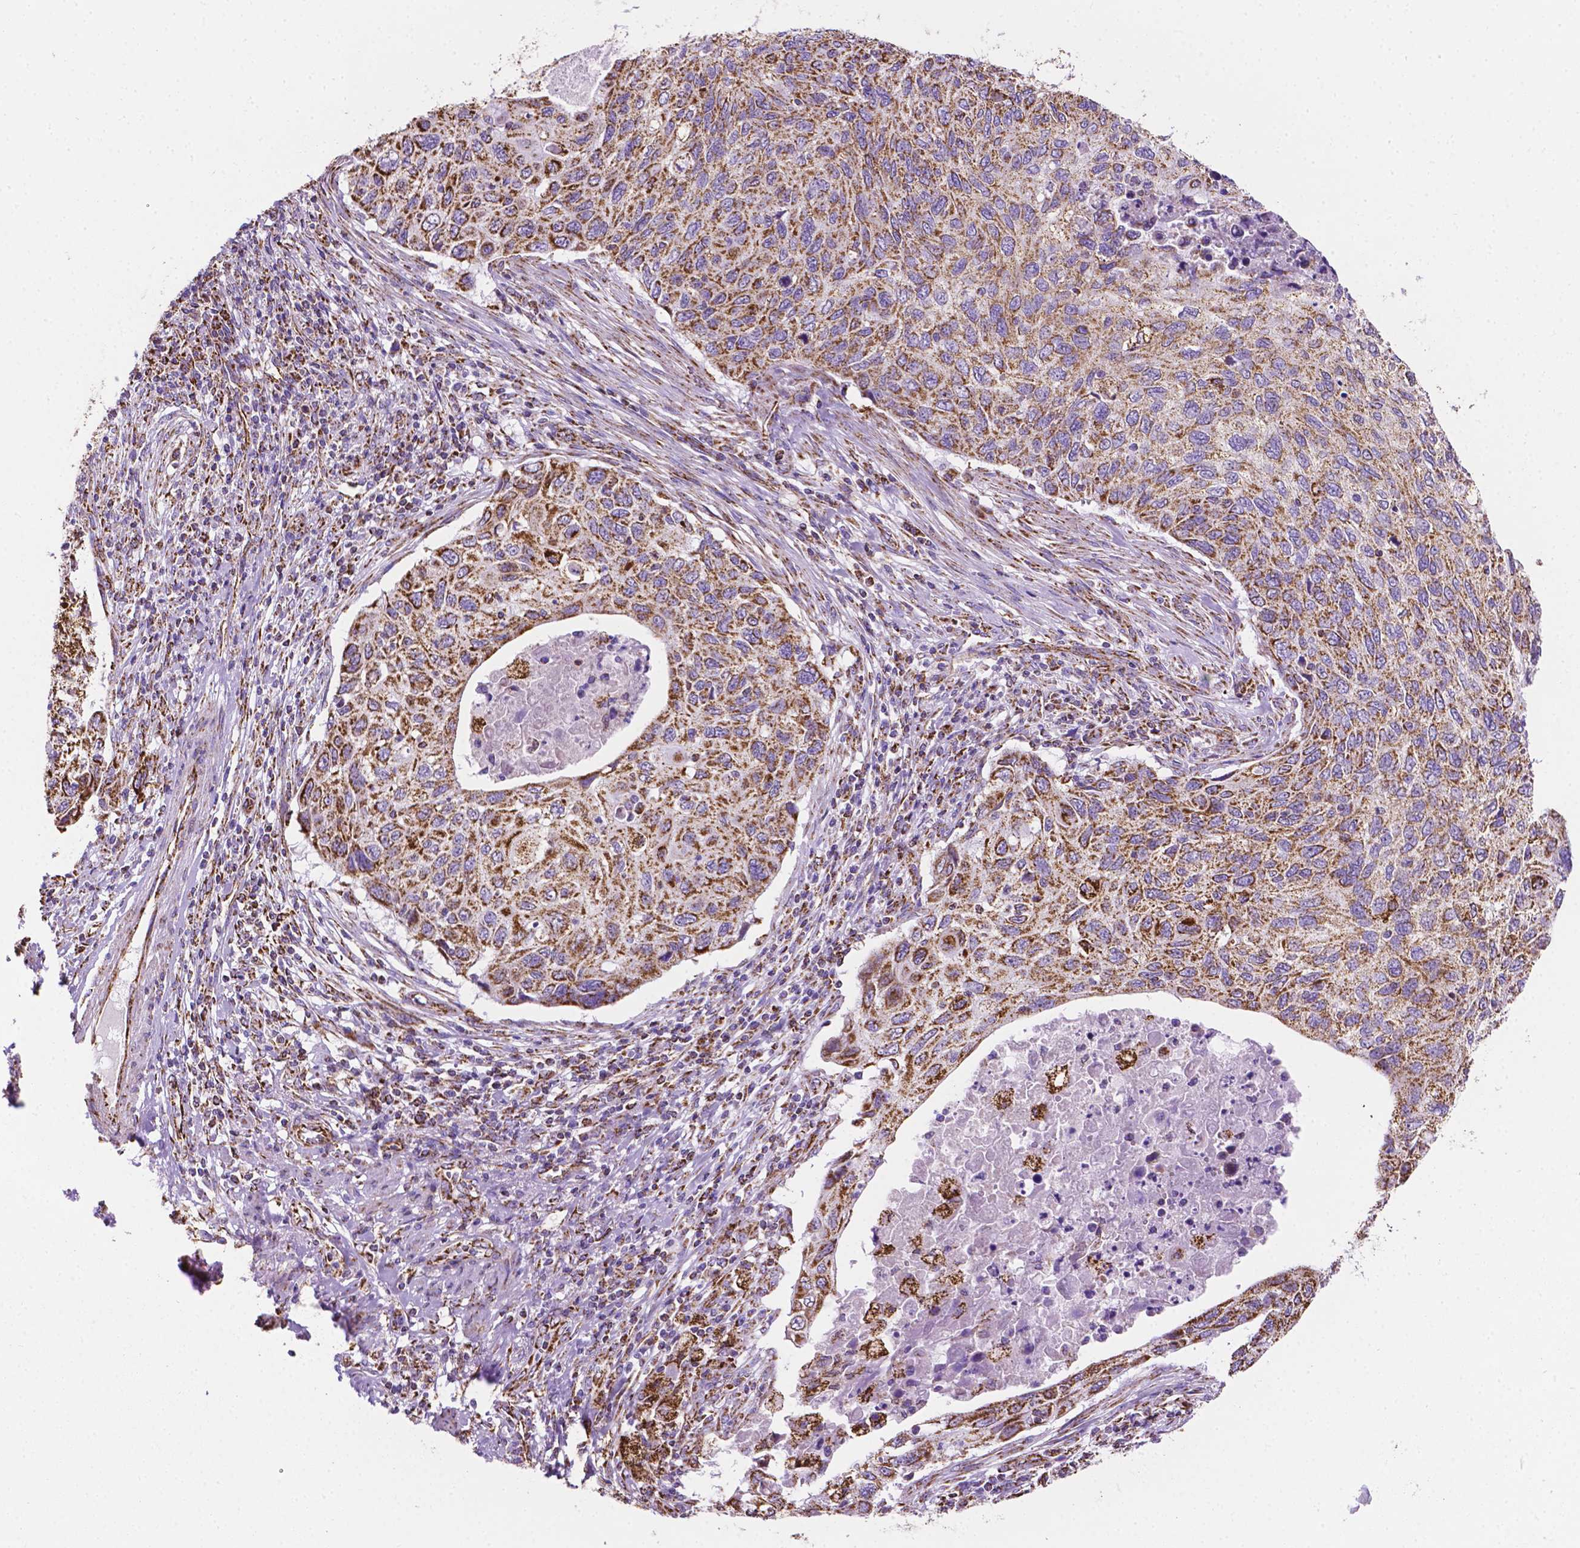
{"staining": {"intensity": "strong", "quantity": ">75%", "location": "cytoplasmic/membranous"}, "tissue": "cervical cancer", "cell_type": "Tumor cells", "image_type": "cancer", "snomed": [{"axis": "morphology", "description": "Squamous cell carcinoma, NOS"}, {"axis": "topography", "description": "Cervix"}], "caption": "About >75% of tumor cells in human cervical squamous cell carcinoma display strong cytoplasmic/membranous protein staining as visualized by brown immunohistochemical staining.", "gene": "RMDN3", "patient": {"sex": "female", "age": 70}}